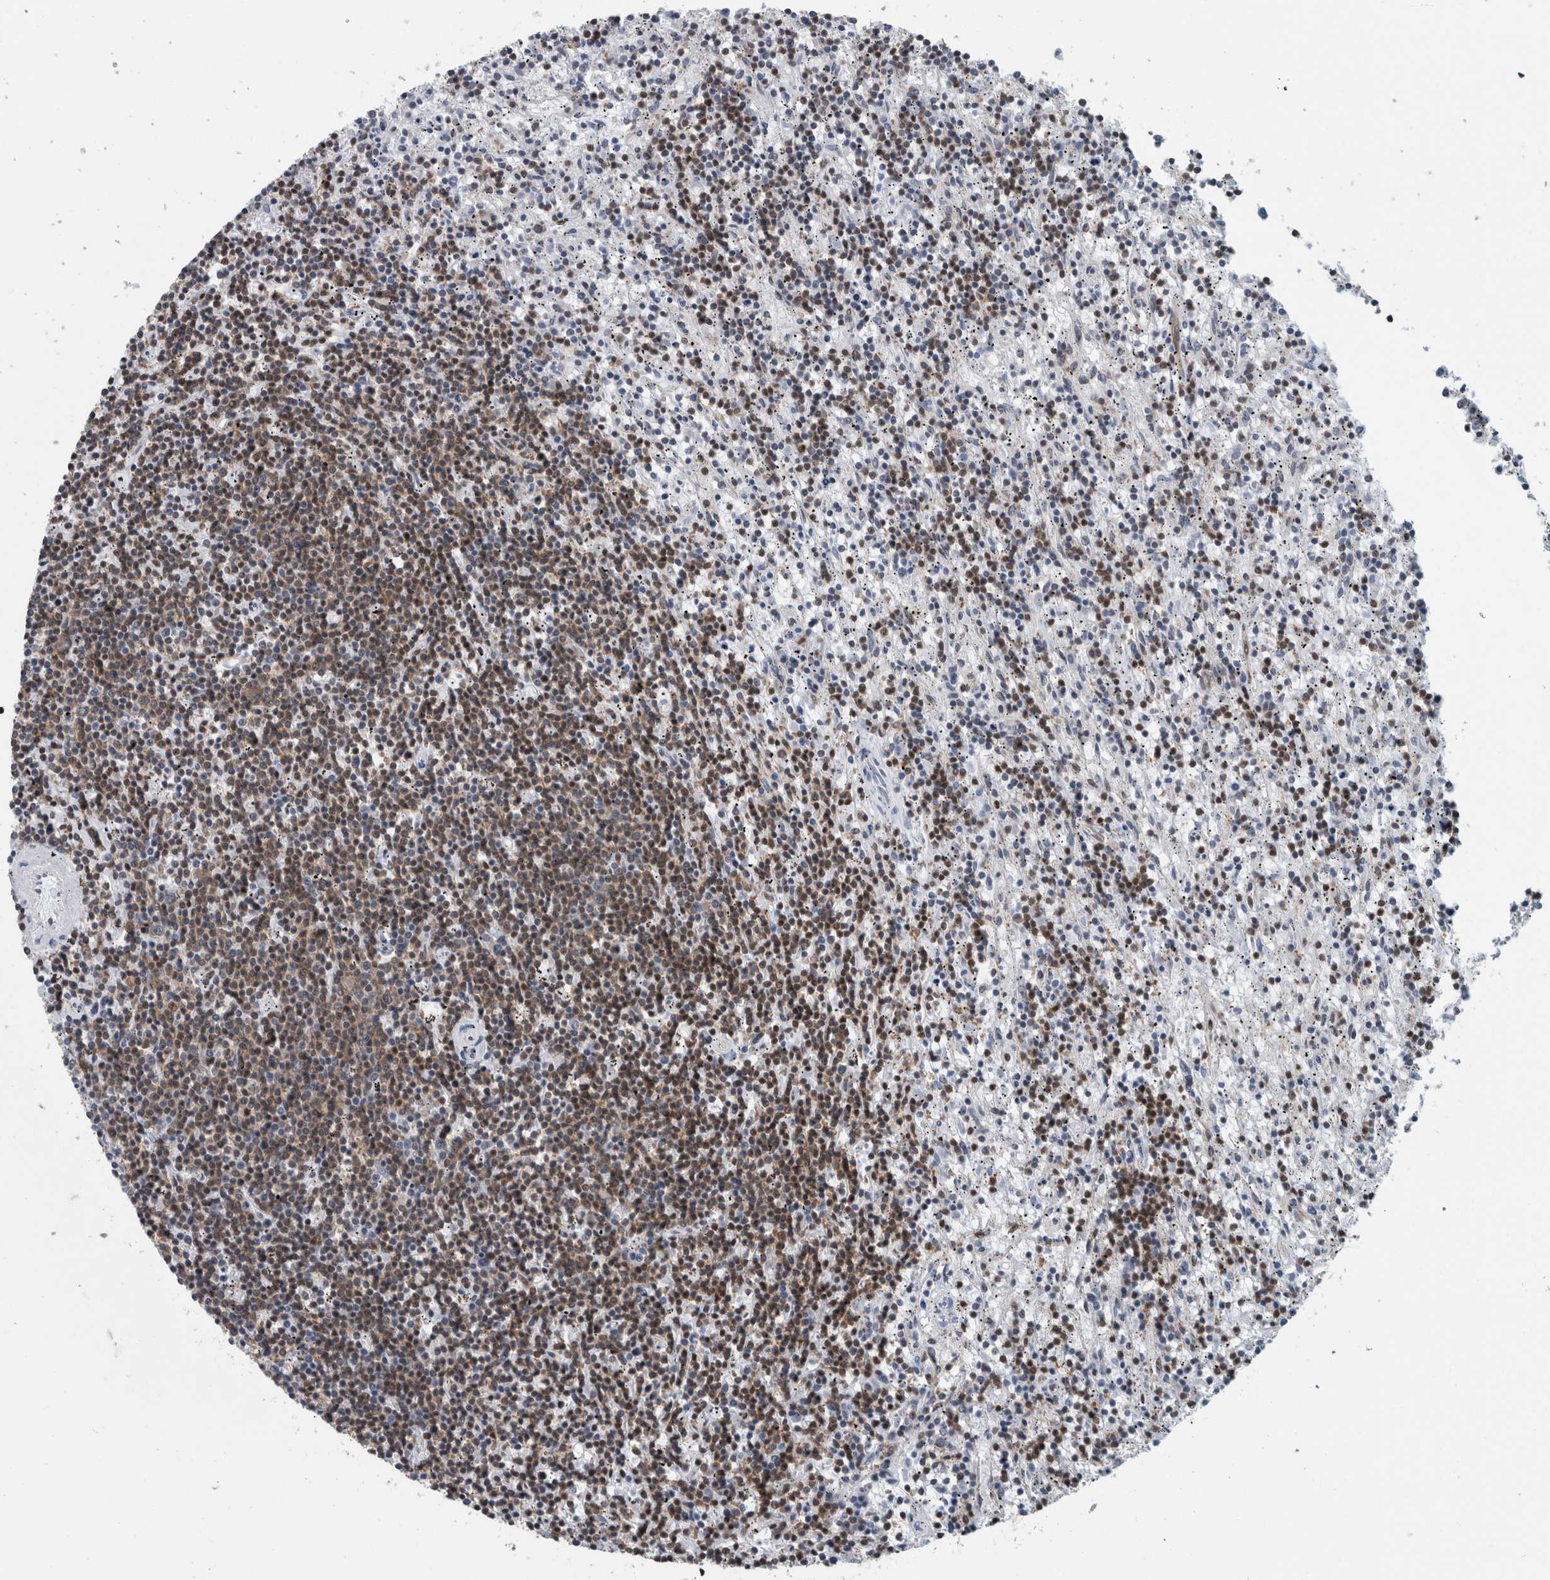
{"staining": {"intensity": "weak", "quantity": "25%-75%", "location": "cytoplasmic/membranous"}, "tissue": "lymphoma", "cell_type": "Tumor cells", "image_type": "cancer", "snomed": [{"axis": "morphology", "description": "Malignant lymphoma, non-Hodgkin's type, Low grade"}, {"axis": "topography", "description": "Spleen"}], "caption": "This photomicrograph reveals IHC staining of lymphoma, with low weak cytoplasmic/membranous expression in approximately 25%-75% of tumor cells.", "gene": "DNMT3A", "patient": {"sex": "male", "age": 76}}